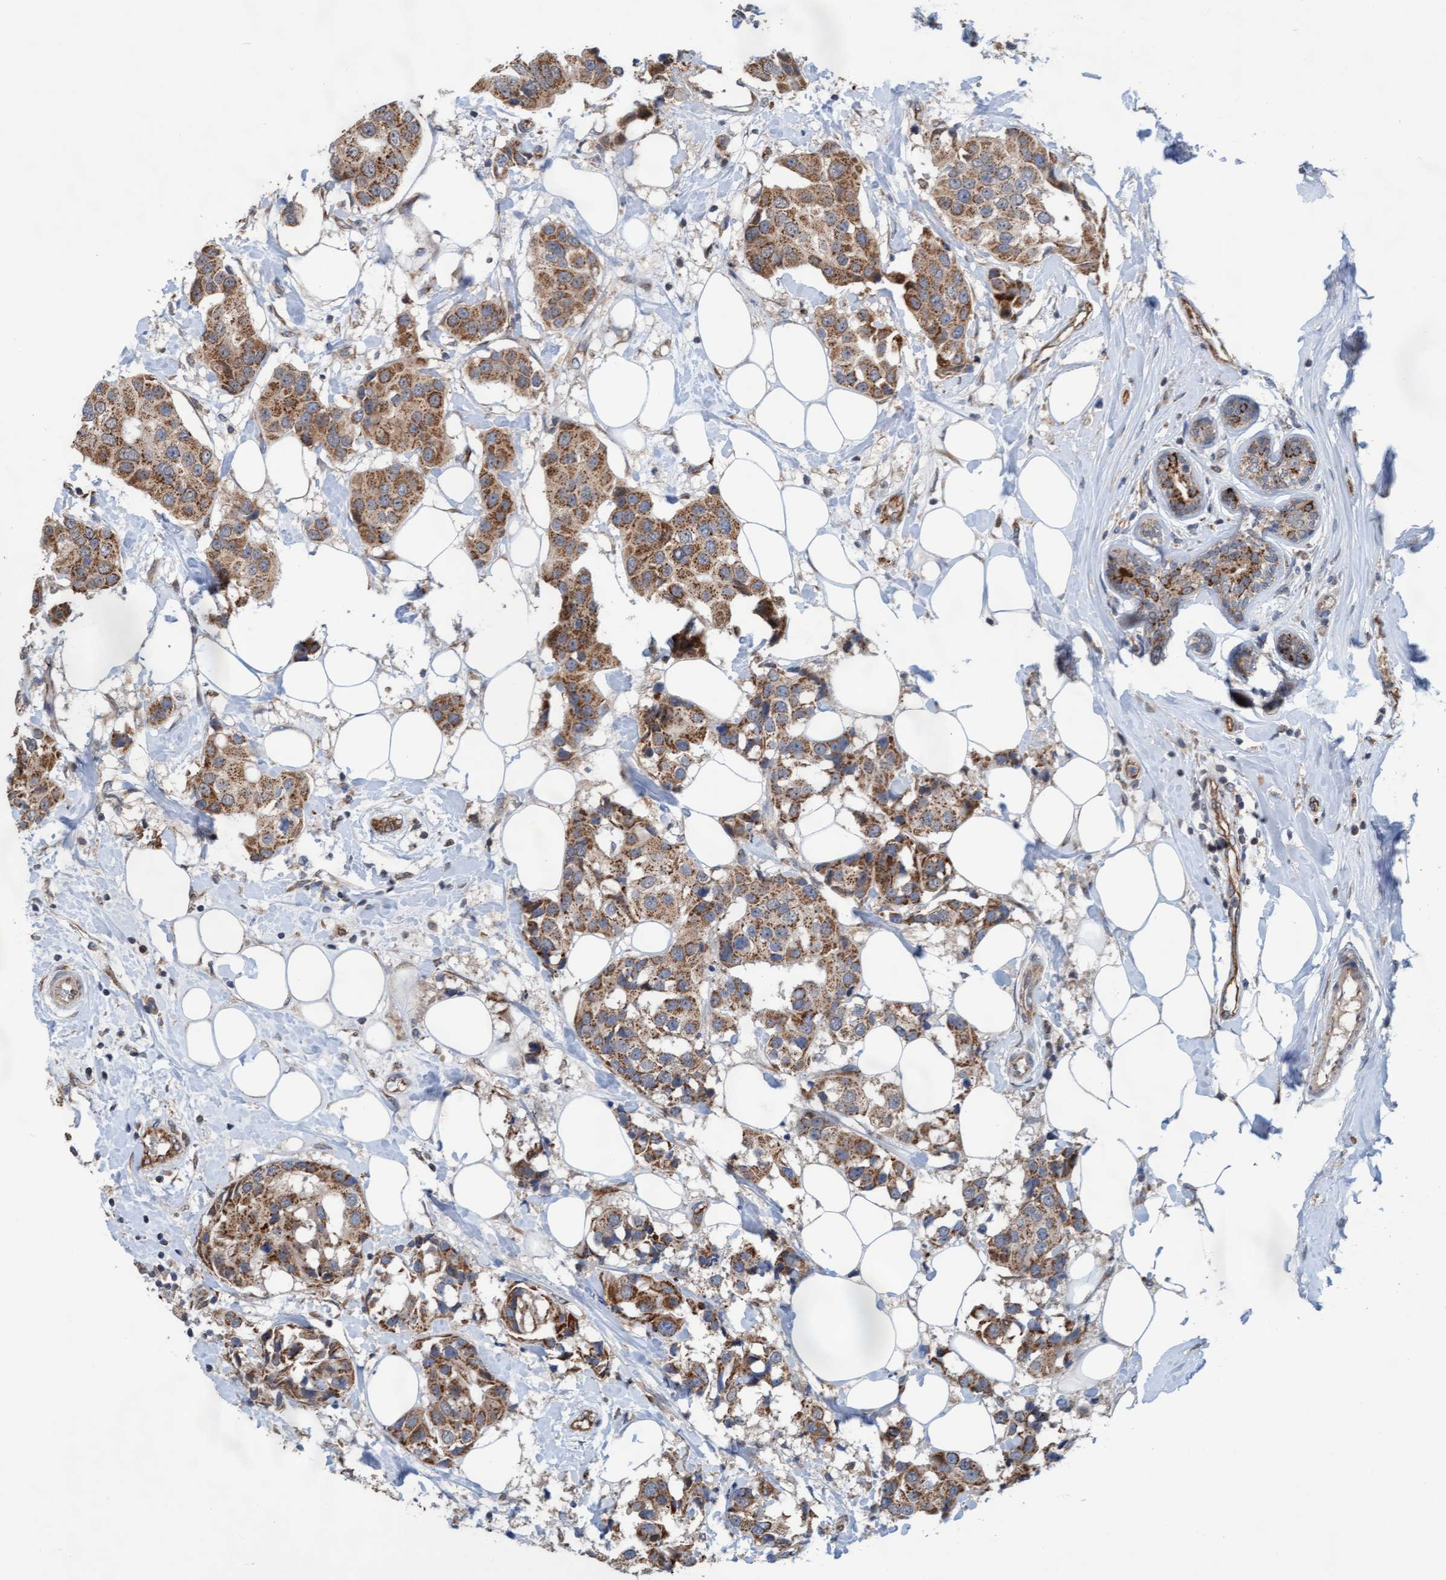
{"staining": {"intensity": "moderate", "quantity": ">75%", "location": "cytoplasmic/membranous"}, "tissue": "breast cancer", "cell_type": "Tumor cells", "image_type": "cancer", "snomed": [{"axis": "morphology", "description": "Normal tissue, NOS"}, {"axis": "morphology", "description": "Duct carcinoma"}, {"axis": "topography", "description": "Breast"}], "caption": "Immunohistochemical staining of breast invasive ductal carcinoma displays moderate cytoplasmic/membranous protein expression in approximately >75% of tumor cells.", "gene": "ZNF566", "patient": {"sex": "female", "age": 39}}